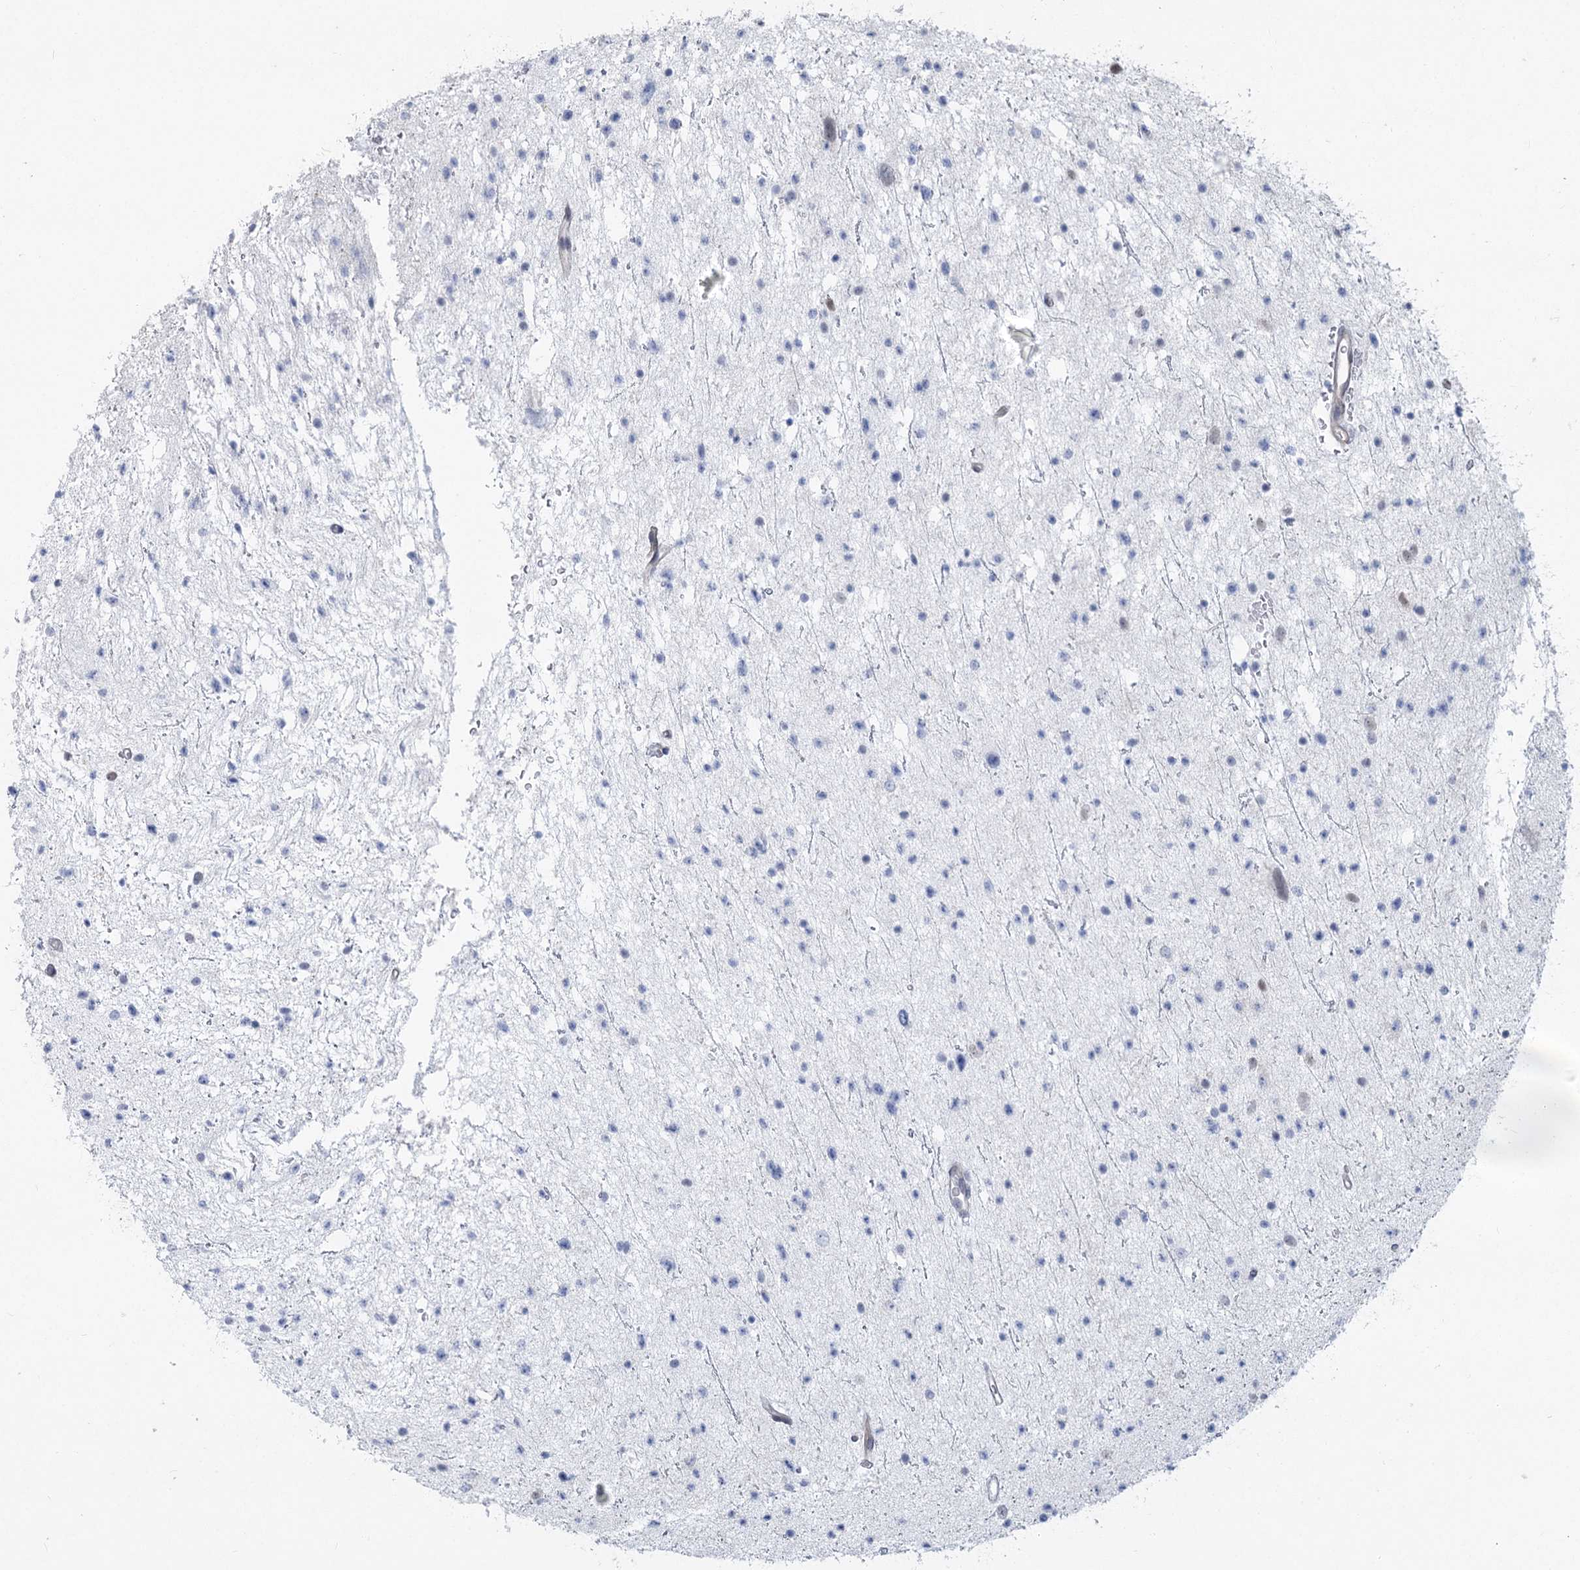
{"staining": {"intensity": "negative", "quantity": "none", "location": "none"}, "tissue": "glioma", "cell_type": "Tumor cells", "image_type": "cancer", "snomed": [{"axis": "morphology", "description": "Glioma, malignant, Low grade"}, {"axis": "topography", "description": "Brain"}], "caption": "This is an immunohistochemistry histopathology image of malignant glioma (low-grade). There is no expression in tumor cells.", "gene": "ABITRAM", "patient": {"sex": "female", "age": 37}}